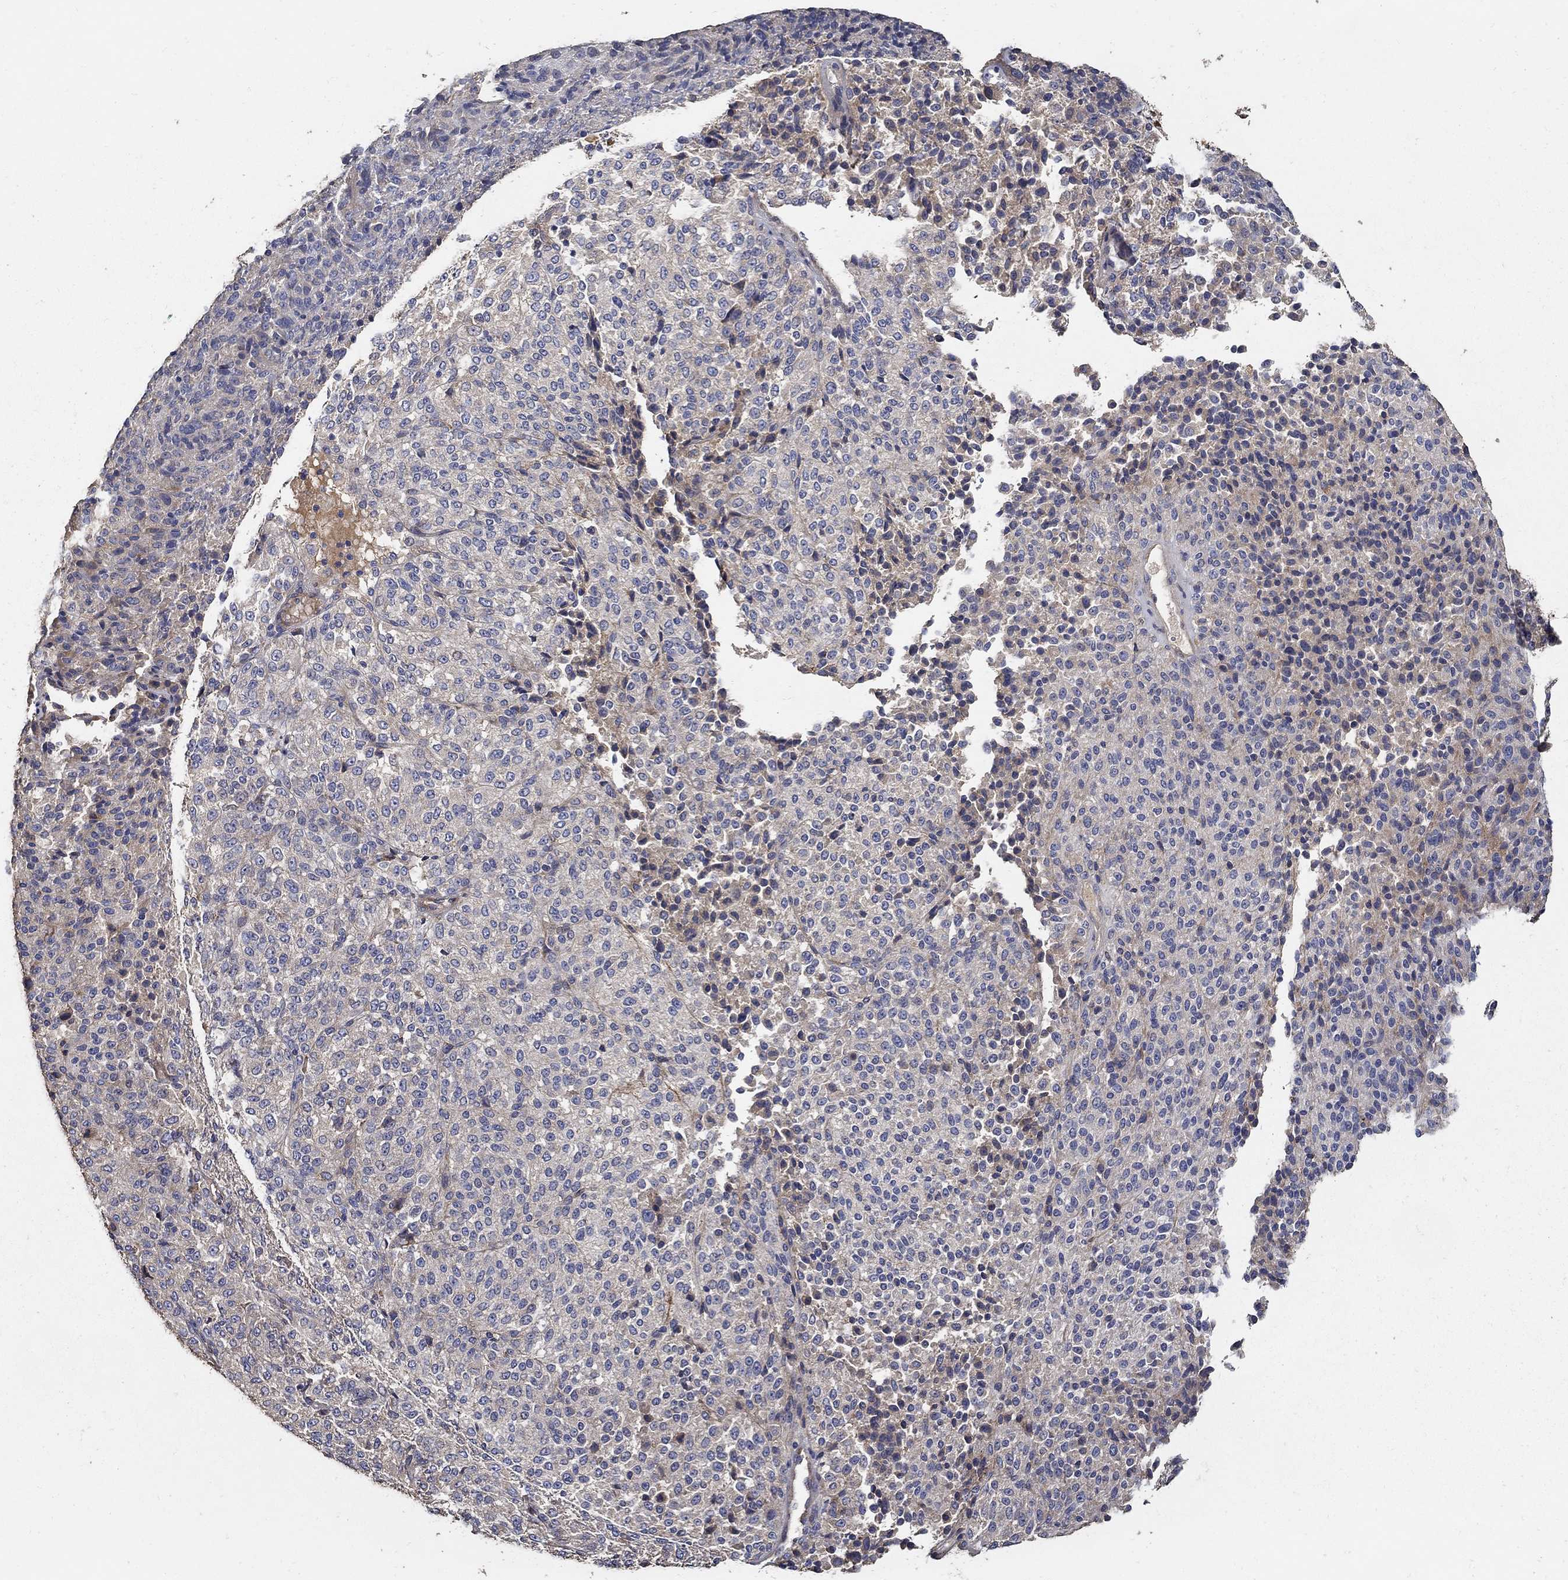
{"staining": {"intensity": "negative", "quantity": "none", "location": "none"}, "tissue": "melanoma", "cell_type": "Tumor cells", "image_type": "cancer", "snomed": [{"axis": "morphology", "description": "Malignant melanoma, Metastatic site"}, {"axis": "topography", "description": "Brain"}], "caption": "IHC image of neoplastic tissue: human malignant melanoma (metastatic site) stained with DAB exhibits no significant protein staining in tumor cells.", "gene": "EMILIN3", "patient": {"sex": "female", "age": 56}}